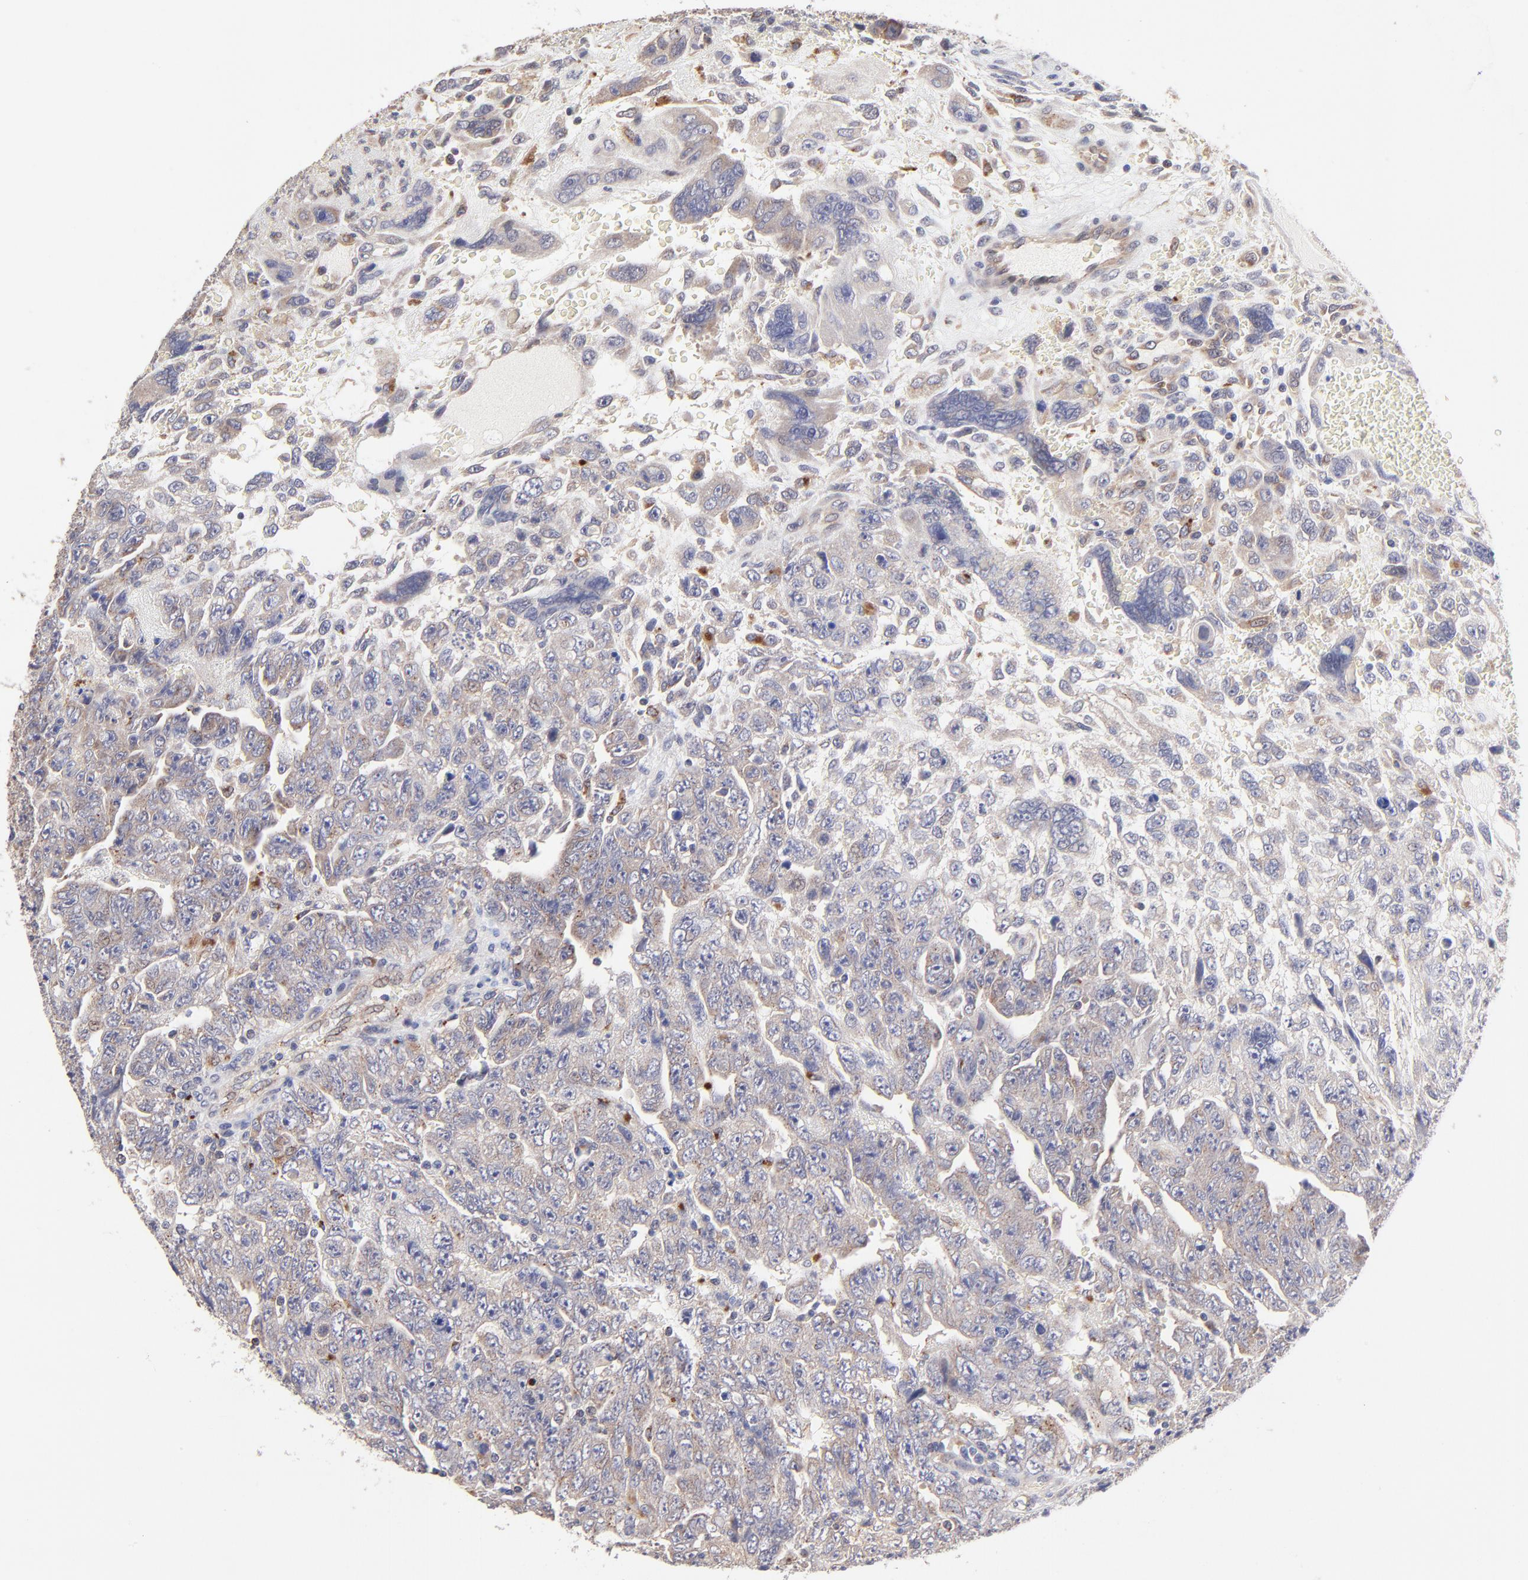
{"staining": {"intensity": "weak", "quantity": "25%-75%", "location": "cytoplasmic/membranous"}, "tissue": "testis cancer", "cell_type": "Tumor cells", "image_type": "cancer", "snomed": [{"axis": "morphology", "description": "Carcinoma, Embryonal, NOS"}, {"axis": "topography", "description": "Testis"}], "caption": "Testis embryonal carcinoma stained with IHC displays weak cytoplasmic/membranous staining in about 25%-75% of tumor cells.", "gene": "PDE4B", "patient": {"sex": "male", "age": 28}}